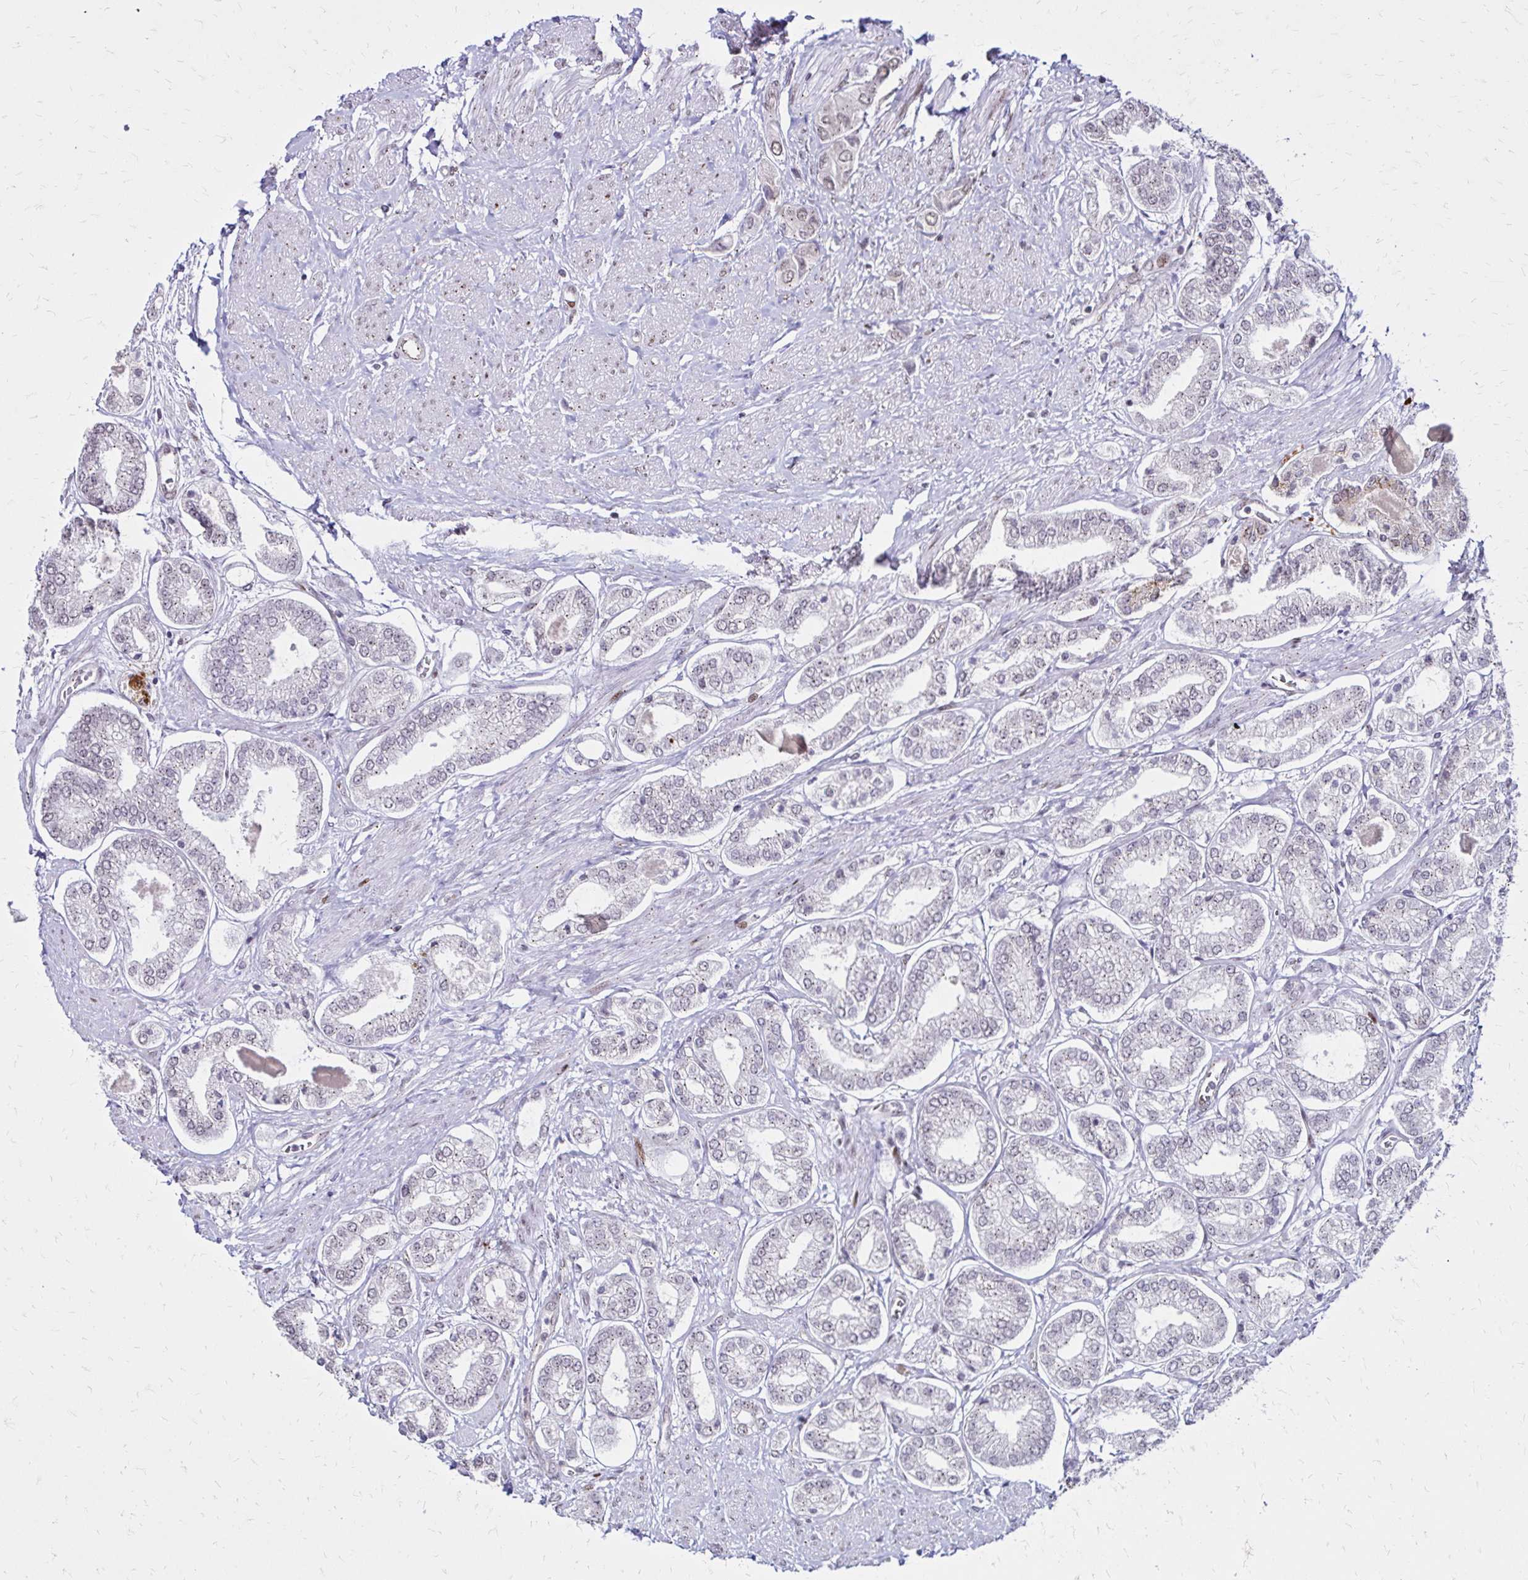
{"staining": {"intensity": "weak", "quantity": "25%-75%", "location": "cytoplasmic/membranous"}, "tissue": "prostate cancer", "cell_type": "Tumor cells", "image_type": "cancer", "snomed": [{"axis": "morphology", "description": "Adenocarcinoma, Low grade"}, {"axis": "topography", "description": "Prostate"}], "caption": "The photomicrograph shows staining of prostate cancer (low-grade adenocarcinoma), revealing weak cytoplasmic/membranous protein expression (brown color) within tumor cells.", "gene": "TOB1", "patient": {"sex": "male", "age": 69}}